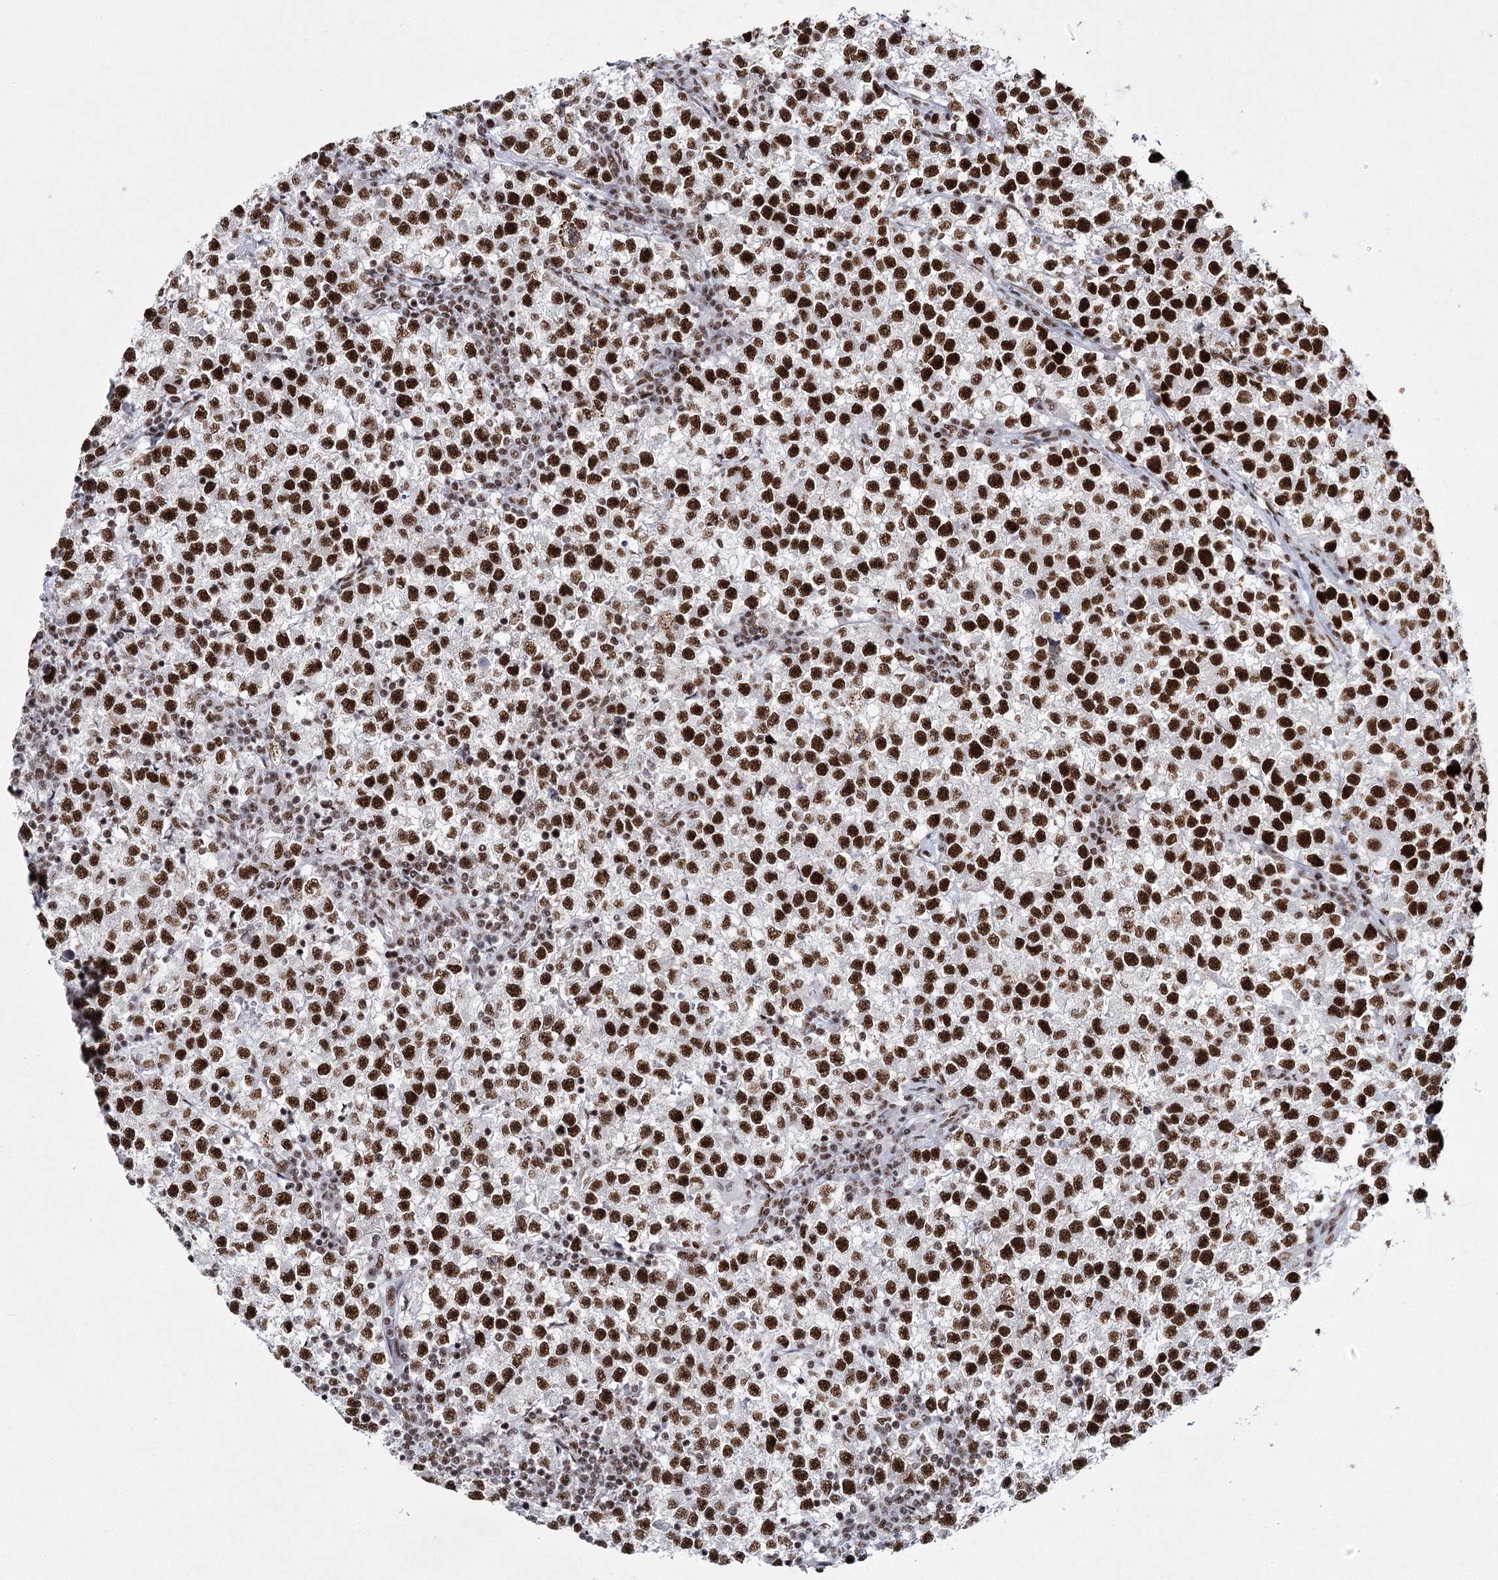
{"staining": {"intensity": "strong", "quantity": ">75%", "location": "nuclear"}, "tissue": "testis cancer", "cell_type": "Tumor cells", "image_type": "cancer", "snomed": [{"axis": "morphology", "description": "Seminoma, NOS"}, {"axis": "topography", "description": "Testis"}], "caption": "Protein staining of testis cancer tissue demonstrates strong nuclear positivity in approximately >75% of tumor cells. (DAB = brown stain, brightfield microscopy at high magnification).", "gene": "SCAF8", "patient": {"sex": "male", "age": 22}}